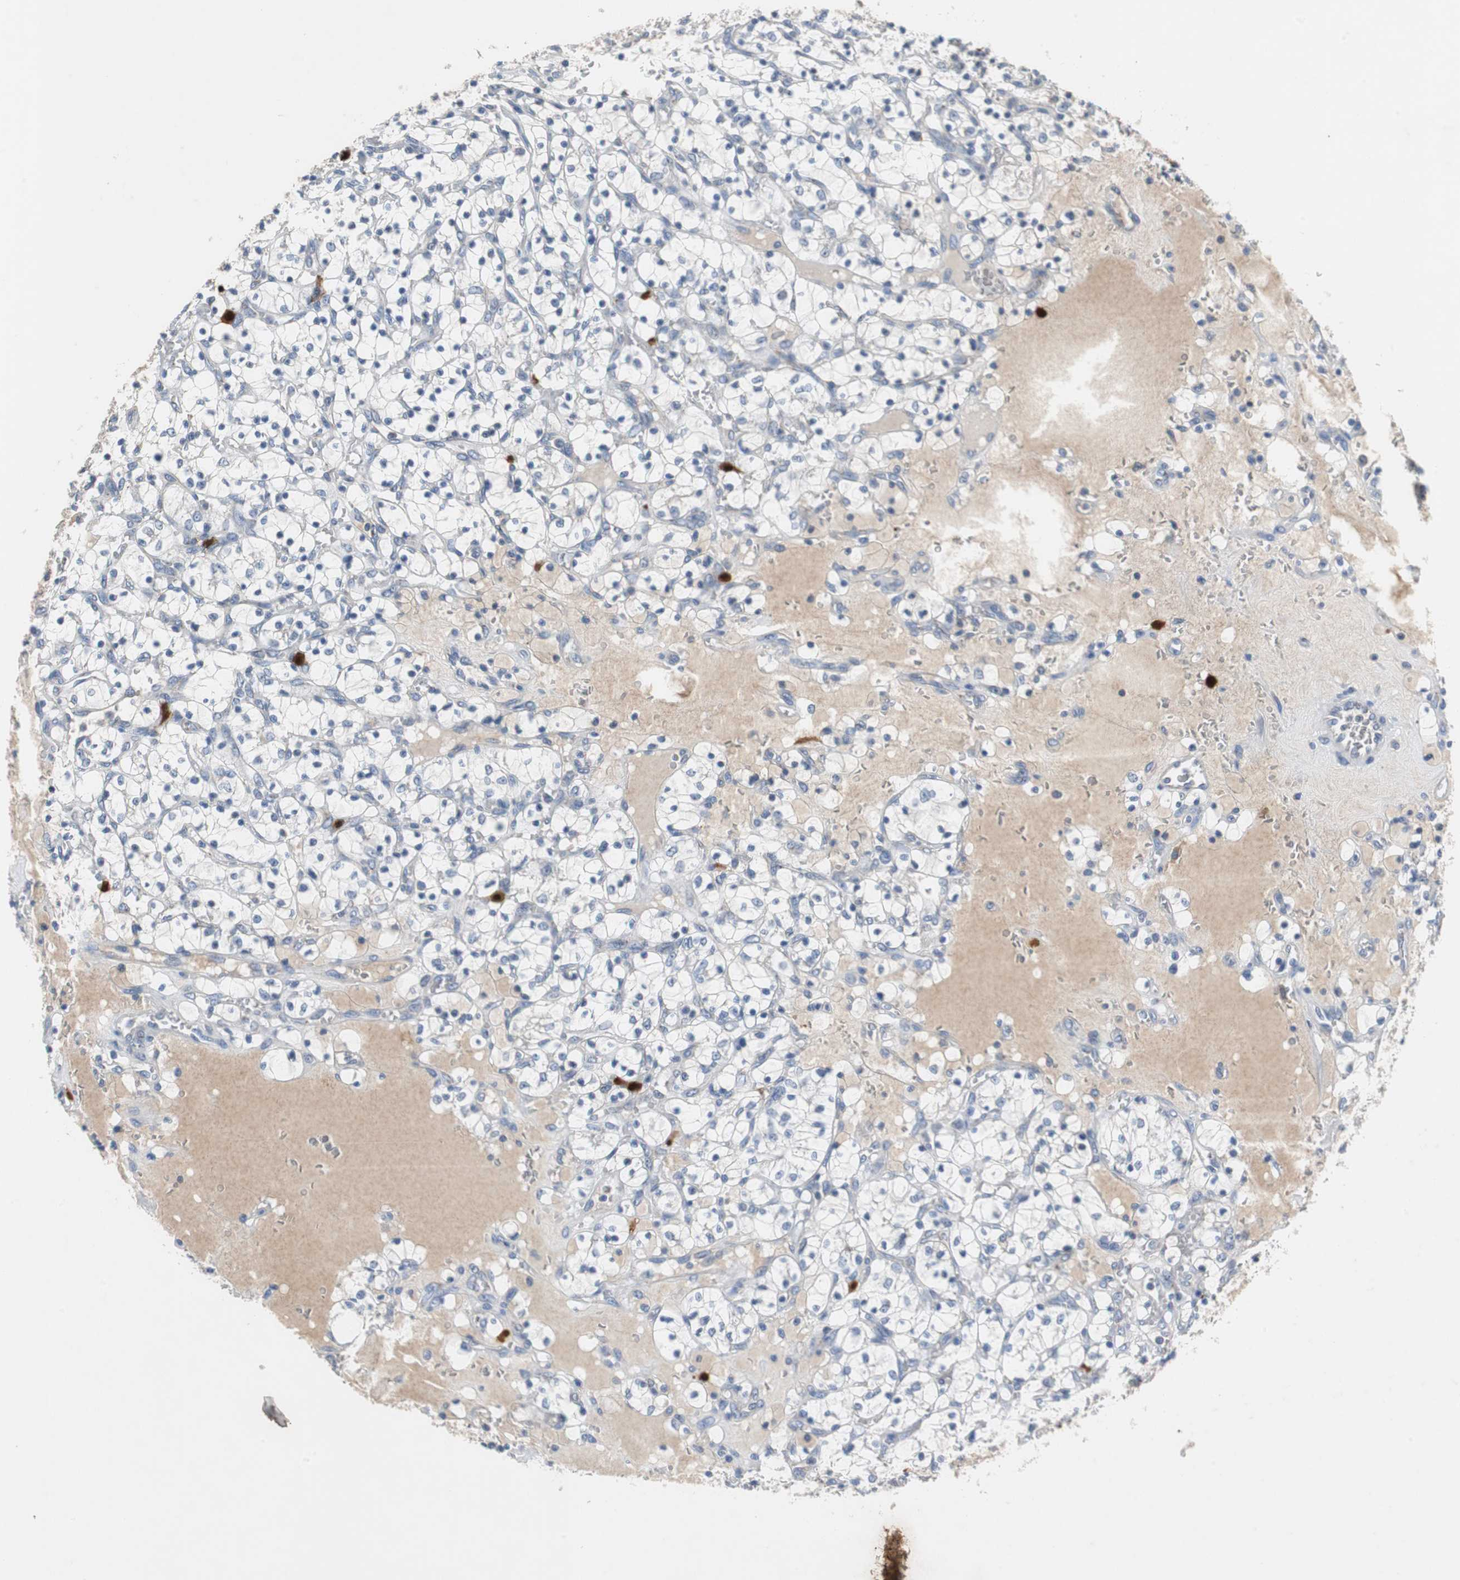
{"staining": {"intensity": "negative", "quantity": "none", "location": "none"}, "tissue": "renal cancer", "cell_type": "Tumor cells", "image_type": "cancer", "snomed": [{"axis": "morphology", "description": "Adenocarcinoma, NOS"}, {"axis": "topography", "description": "Kidney"}], "caption": "A high-resolution histopathology image shows immunohistochemistry (IHC) staining of renal cancer, which shows no significant positivity in tumor cells. The staining was performed using DAB (3,3'-diaminobenzidine) to visualize the protein expression in brown, while the nuclei were stained in blue with hematoxylin (Magnification: 20x).", "gene": "CALB2", "patient": {"sex": "female", "age": 69}}